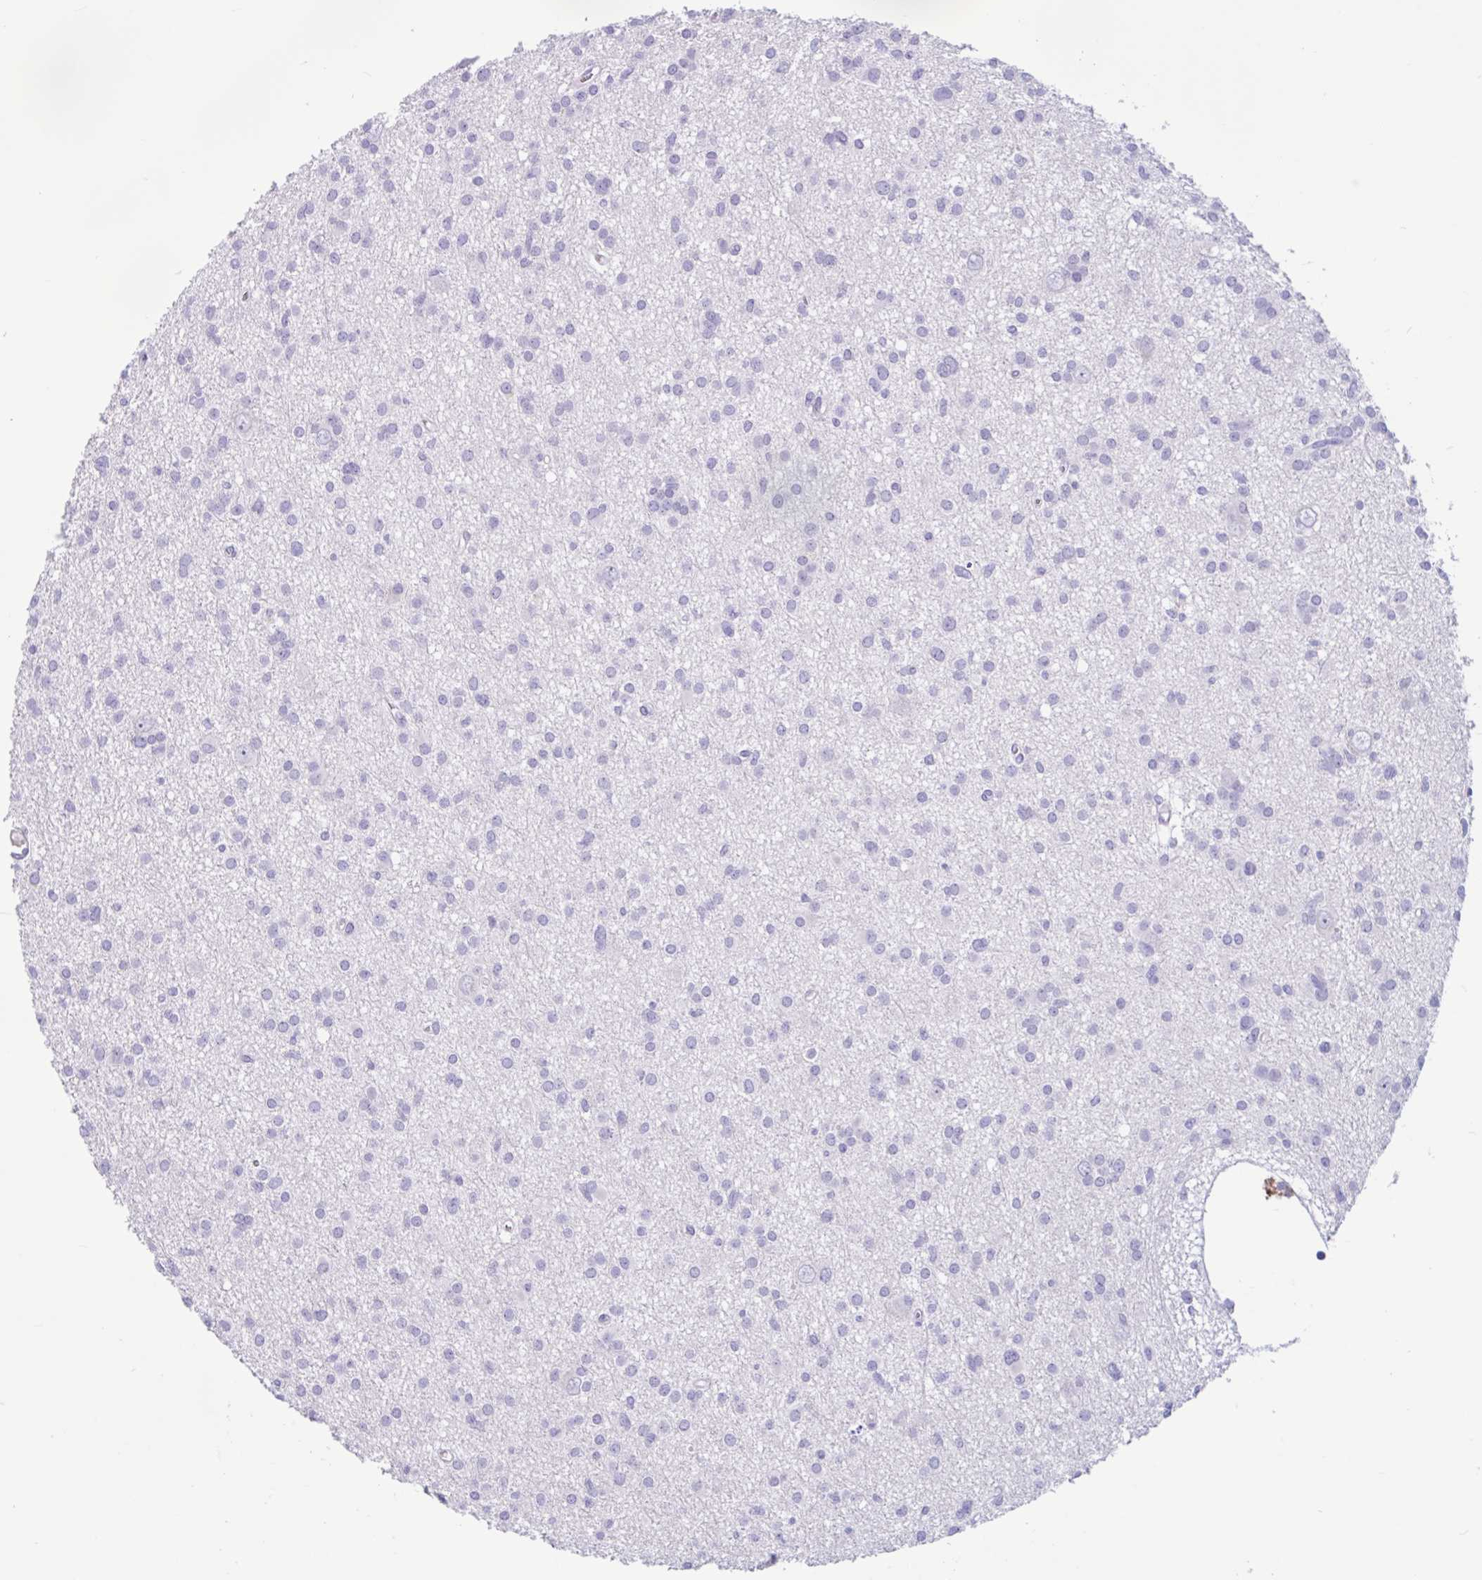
{"staining": {"intensity": "negative", "quantity": "none", "location": "none"}, "tissue": "glioma", "cell_type": "Tumor cells", "image_type": "cancer", "snomed": [{"axis": "morphology", "description": "Glioma, malignant, High grade"}, {"axis": "topography", "description": "Brain"}], "caption": "Immunohistochemistry (IHC) image of neoplastic tissue: human glioma stained with DAB (3,3'-diaminobenzidine) displays no significant protein expression in tumor cells. (Brightfield microscopy of DAB (3,3'-diaminobenzidine) IHC at high magnification).", "gene": "ZNF319", "patient": {"sex": "male", "age": 23}}